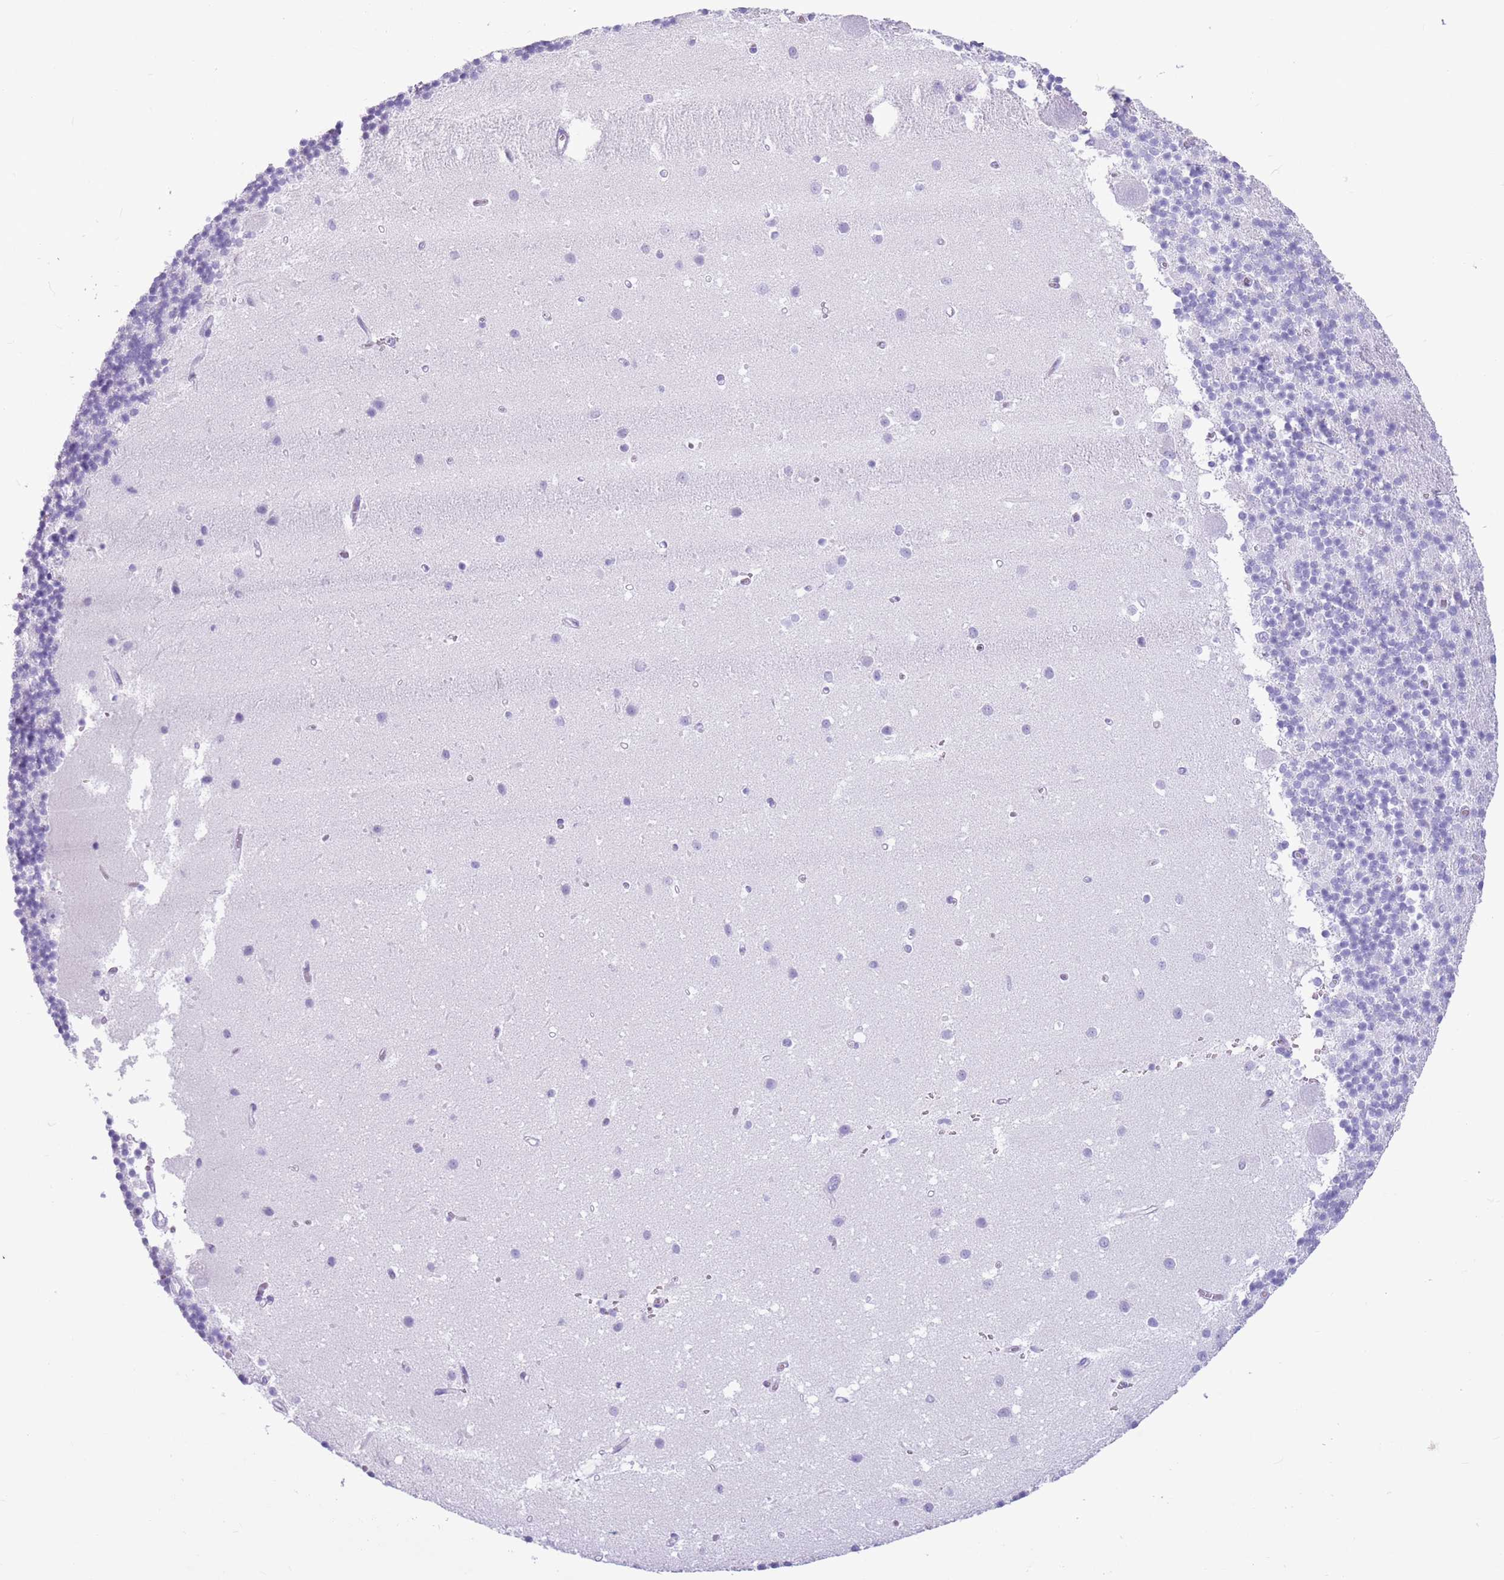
{"staining": {"intensity": "negative", "quantity": "none", "location": "none"}, "tissue": "cerebellum", "cell_type": "Cells in granular layer", "image_type": "normal", "snomed": [{"axis": "morphology", "description": "Normal tissue, NOS"}, {"axis": "topography", "description": "Cerebellum"}], "caption": "IHC of unremarkable human cerebellum exhibits no positivity in cells in granular layer.", "gene": "ENSG00000263020", "patient": {"sex": "male", "age": 54}}